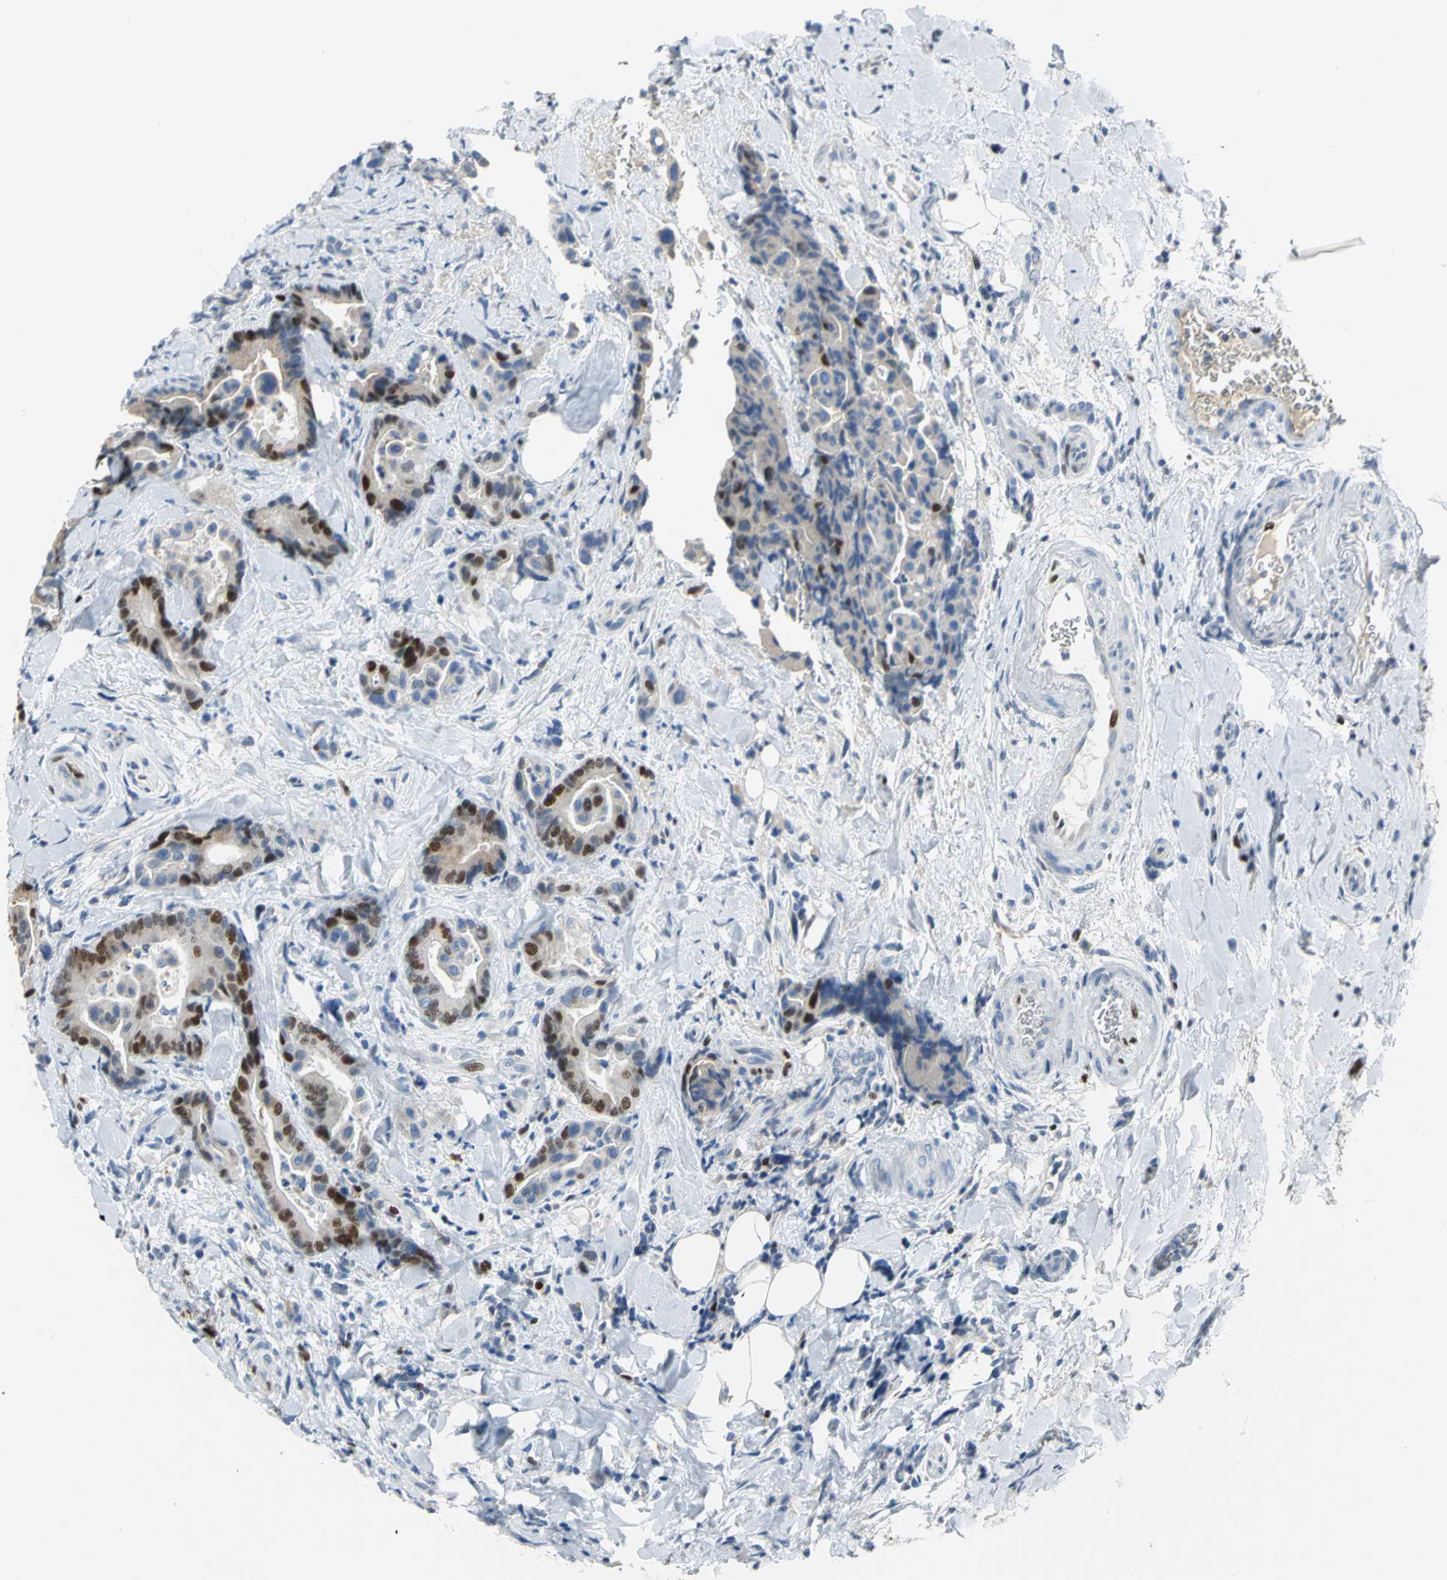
{"staining": {"intensity": "strong", "quantity": ">75%", "location": "nuclear"}, "tissue": "colorectal cancer", "cell_type": "Tumor cells", "image_type": "cancer", "snomed": [{"axis": "morphology", "description": "Normal tissue, NOS"}, {"axis": "morphology", "description": "Adenocarcinoma, NOS"}, {"axis": "topography", "description": "Colon"}], "caption": "Human colorectal cancer stained with a protein marker displays strong staining in tumor cells.", "gene": "MCM4", "patient": {"sex": "male", "age": 82}}